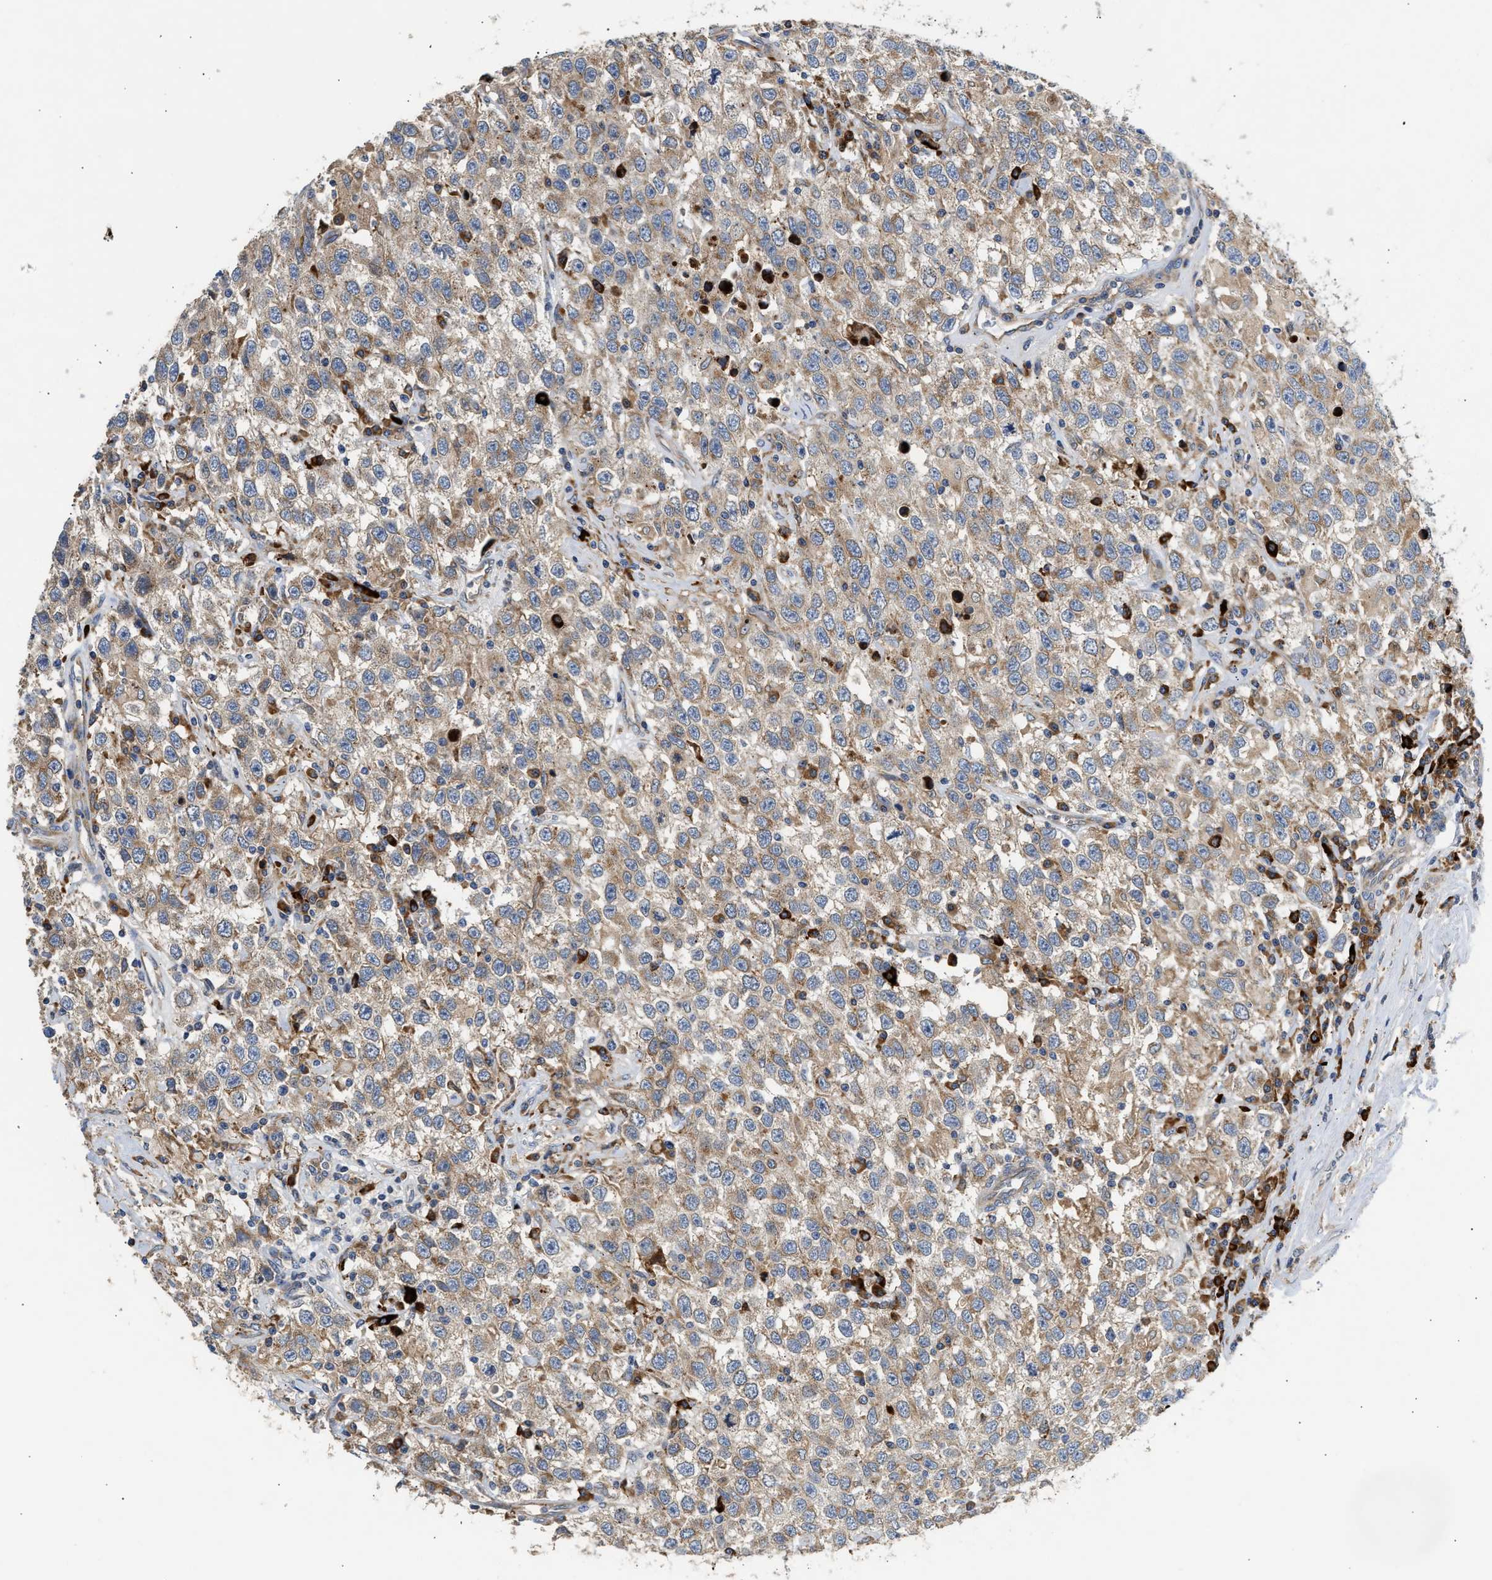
{"staining": {"intensity": "moderate", "quantity": ">75%", "location": "cytoplasmic/membranous"}, "tissue": "testis cancer", "cell_type": "Tumor cells", "image_type": "cancer", "snomed": [{"axis": "morphology", "description": "Seminoma, NOS"}, {"axis": "topography", "description": "Testis"}], "caption": "Tumor cells show medium levels of moderate cytoplasmic/membranous expression in about >75% of cells in seminoma (testis). Immunohistochemistry (ihc) stains the protein in brown and the nuclei are stained blue.", "gene": "AMZ1", "patient": {"sex": "male", "age": 41}}